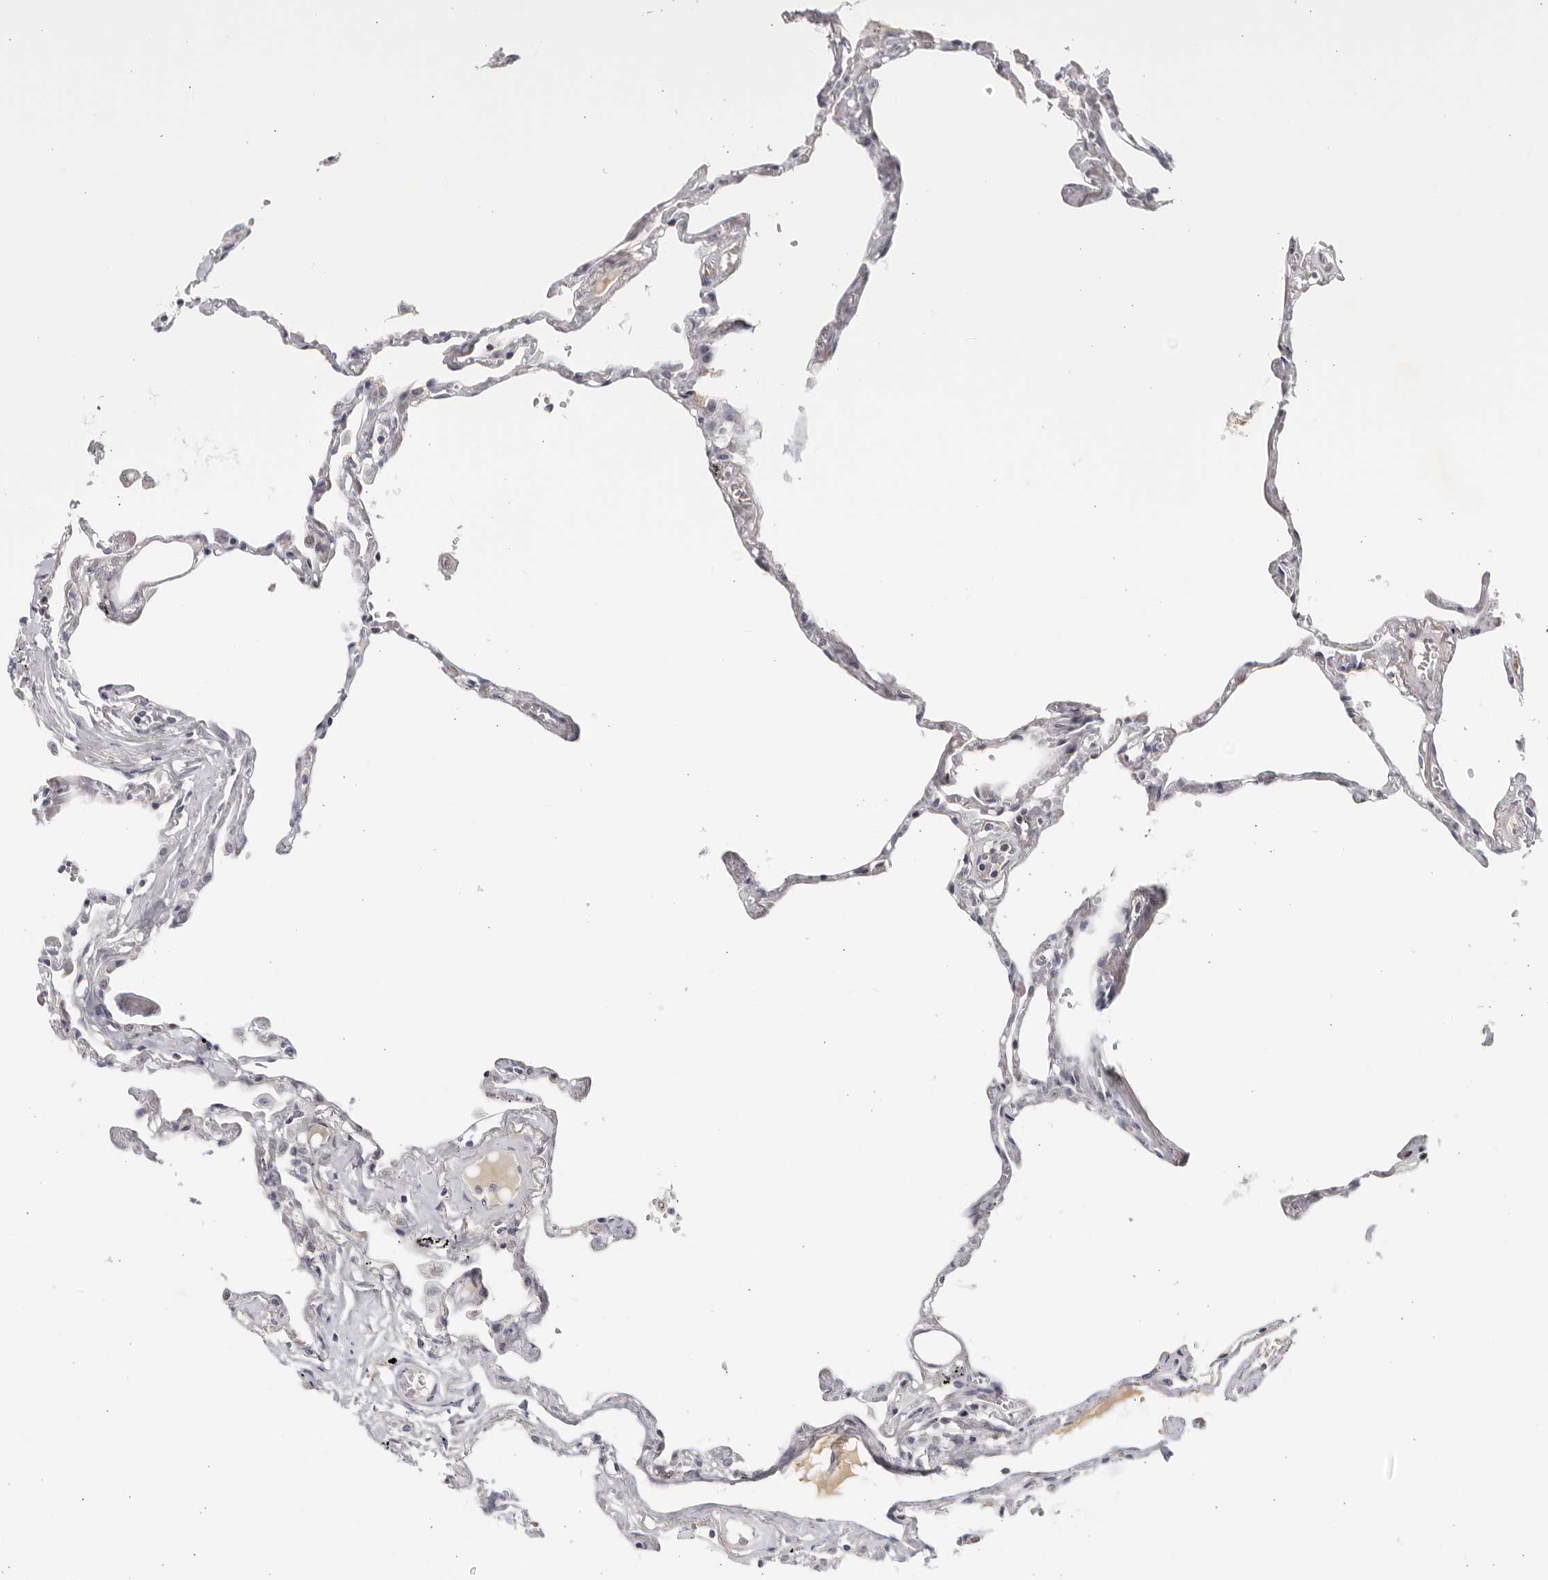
{"staining": {"intensity": "negative", "quantity": "none", "location": "none"}, "tissue": "lung", "cell_type": "Alveolar cells", "image_type": "normal", "snomed": [{"axis": "morphology", "description": "Normal tissue, NOS"}, {"axis": "topography", "description": "Lung"}], "caption": "Lung was stained to show a protein in brown. There is no significant staining in alveolar cells. The staining is performed using DAB brown chromogen with nuclei counter-stained in using hematoxylin.", "gene": "STRADB", "patient": {"sex": "female", "age": 67}}